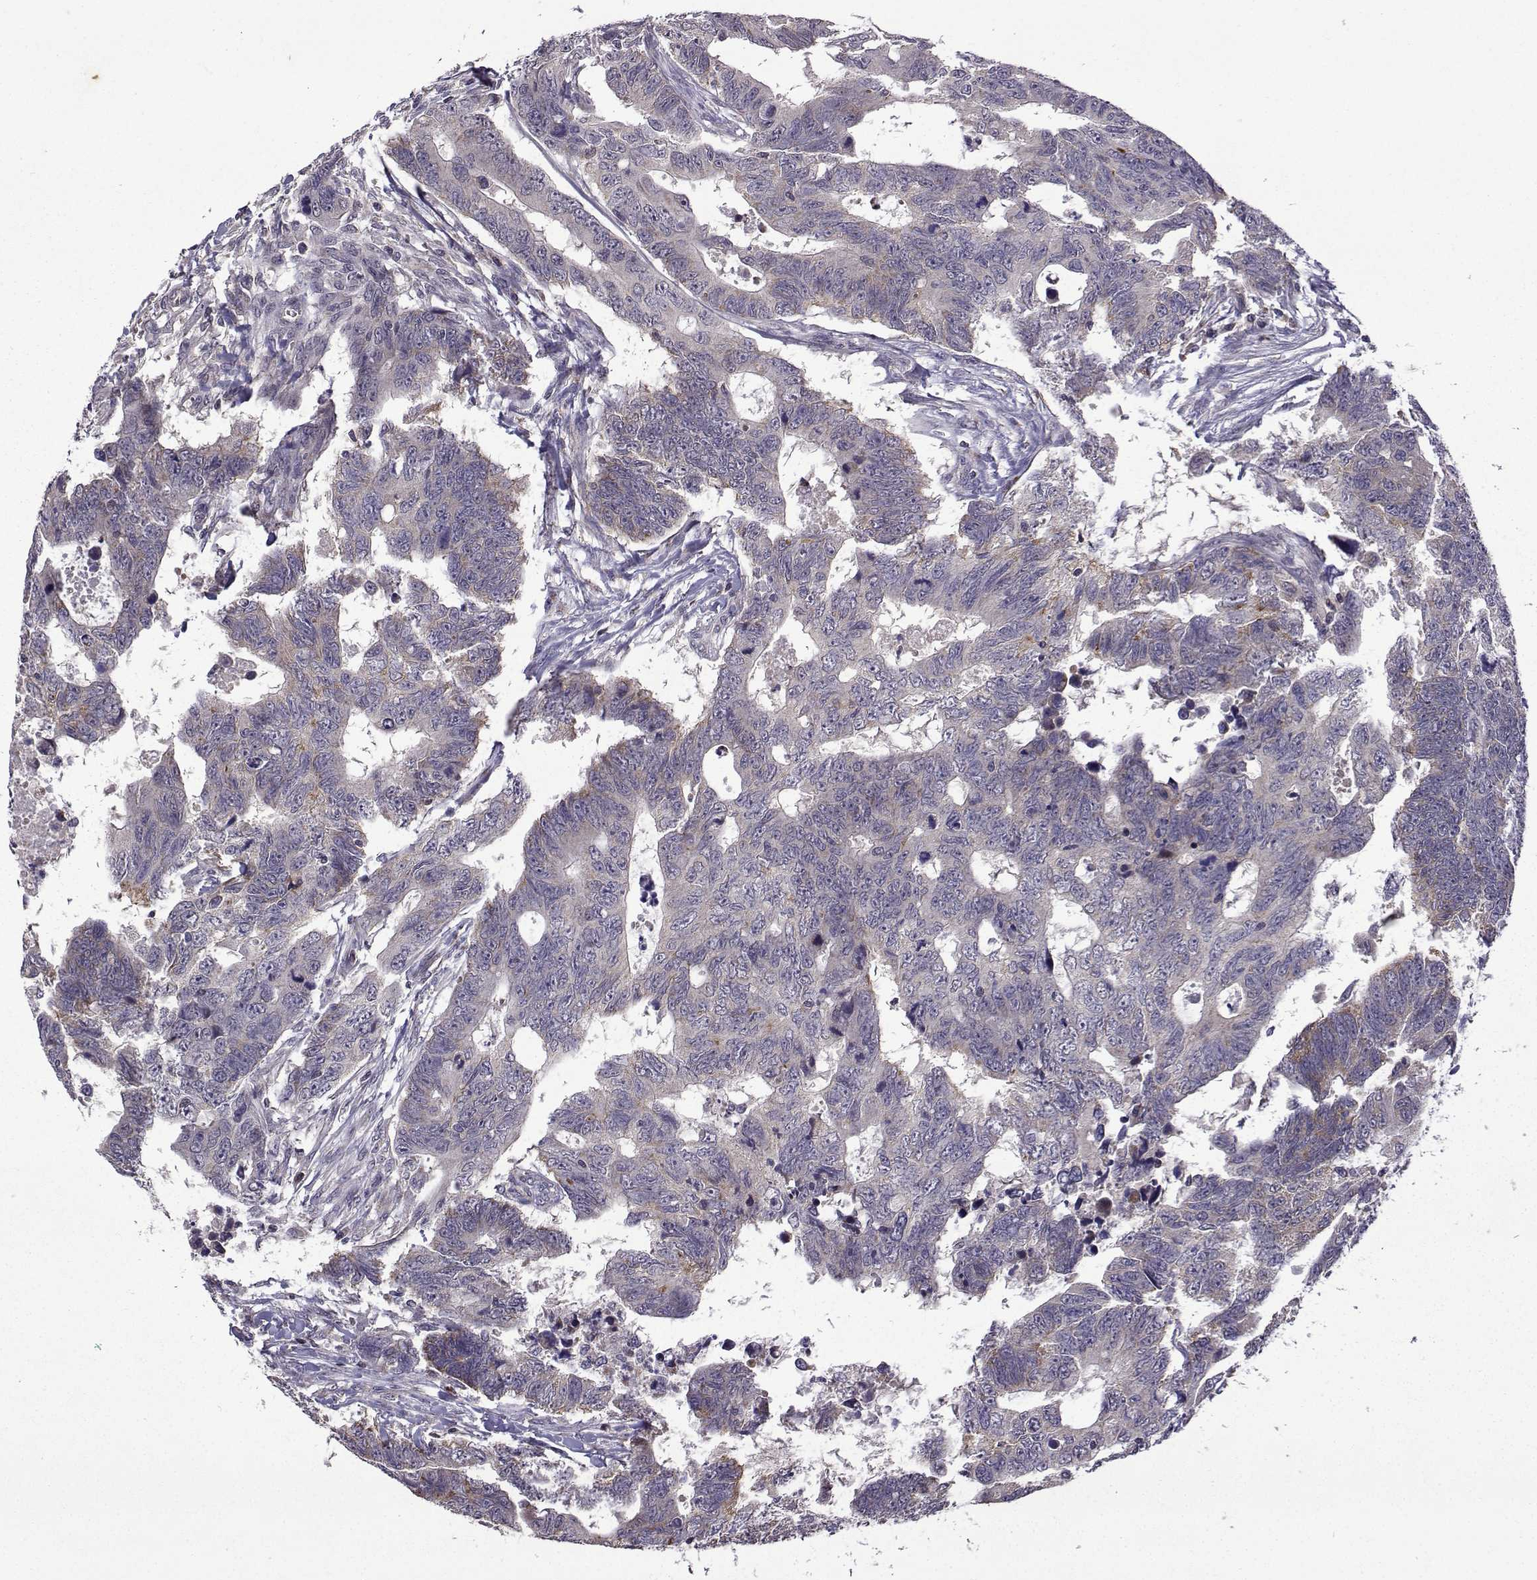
{"staining": {"intensity": "weak", "quantity": "<25%", "location": "cytoplasmic/membranous"}, "tissue": "colorectal cancer", "cell_type": "Tumor cells", "image_type": "cancer", "snomed": [{"axis": "morphology", "description": "Adenocarcinoma, NOS"}, {"axis": "topography", "description": "Colon"}], "caption": "Colorectal adenocarcinoma stained for a protein using IHC shows no staining tumor cells.", "gene": "TAB2", "patient": {"sex": "female", "age": 77}}